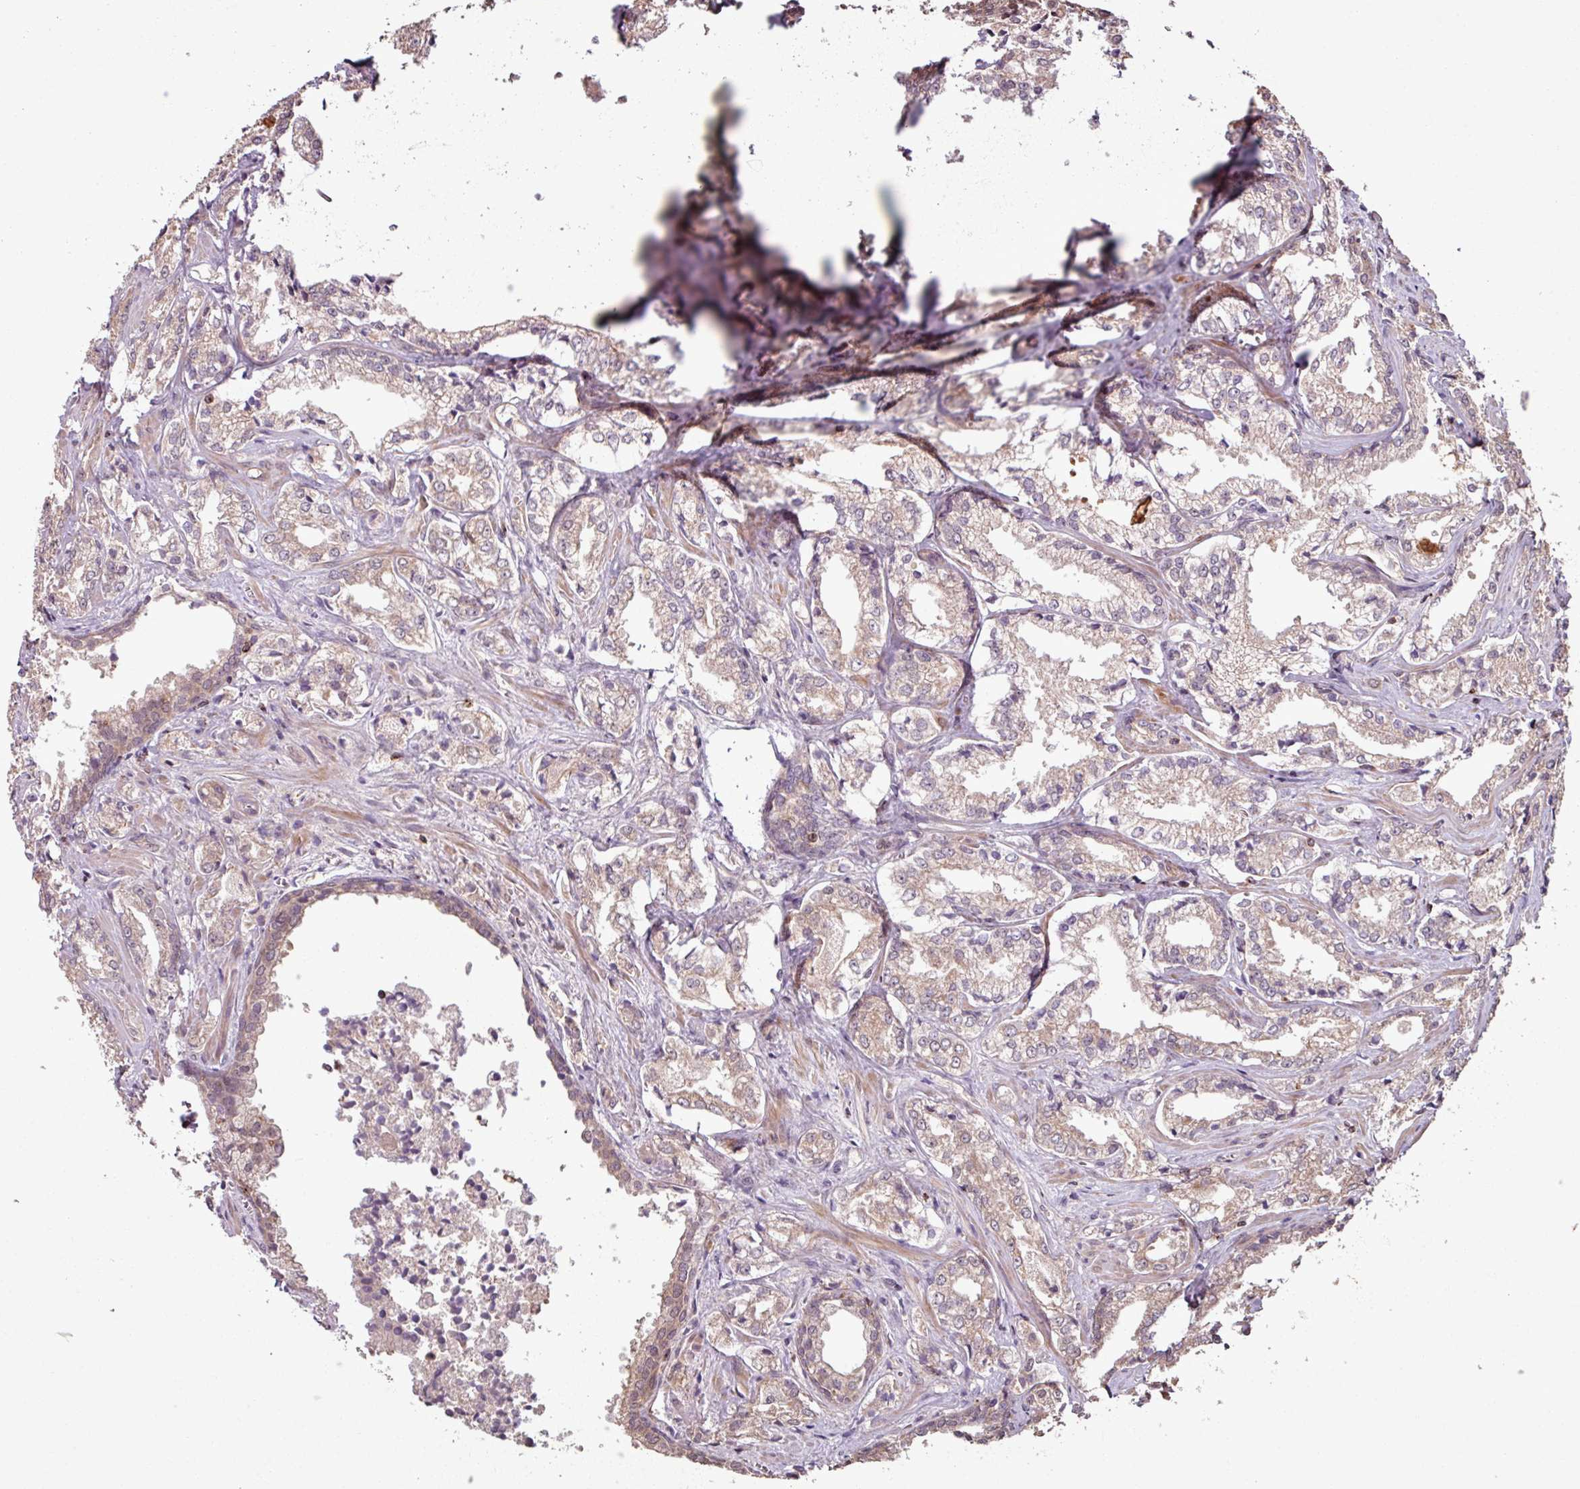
{"staining": {"intensity": "weak", "quantity": "25%-75%", "location": "cytoplasmic/membranous"}, "tissue": "prostate cancer", "cell_type": "Tumor cells", "image_type": "cancer", "snomed": [{"axis": "morphology", "description": "Adenocarcinoma, Low grade"}, {"axis": "topography", "description": "Prostate"}], "caption": "Protein expression analysis of human prostate cancer (adenocarcinoma (low-grade)) reveals weak cytoplasmic/membranous positivity in approximately 25%-75% of tumor cells.", "gene": "OR6B1", "patient": {"sex": "male", "age": 47}}